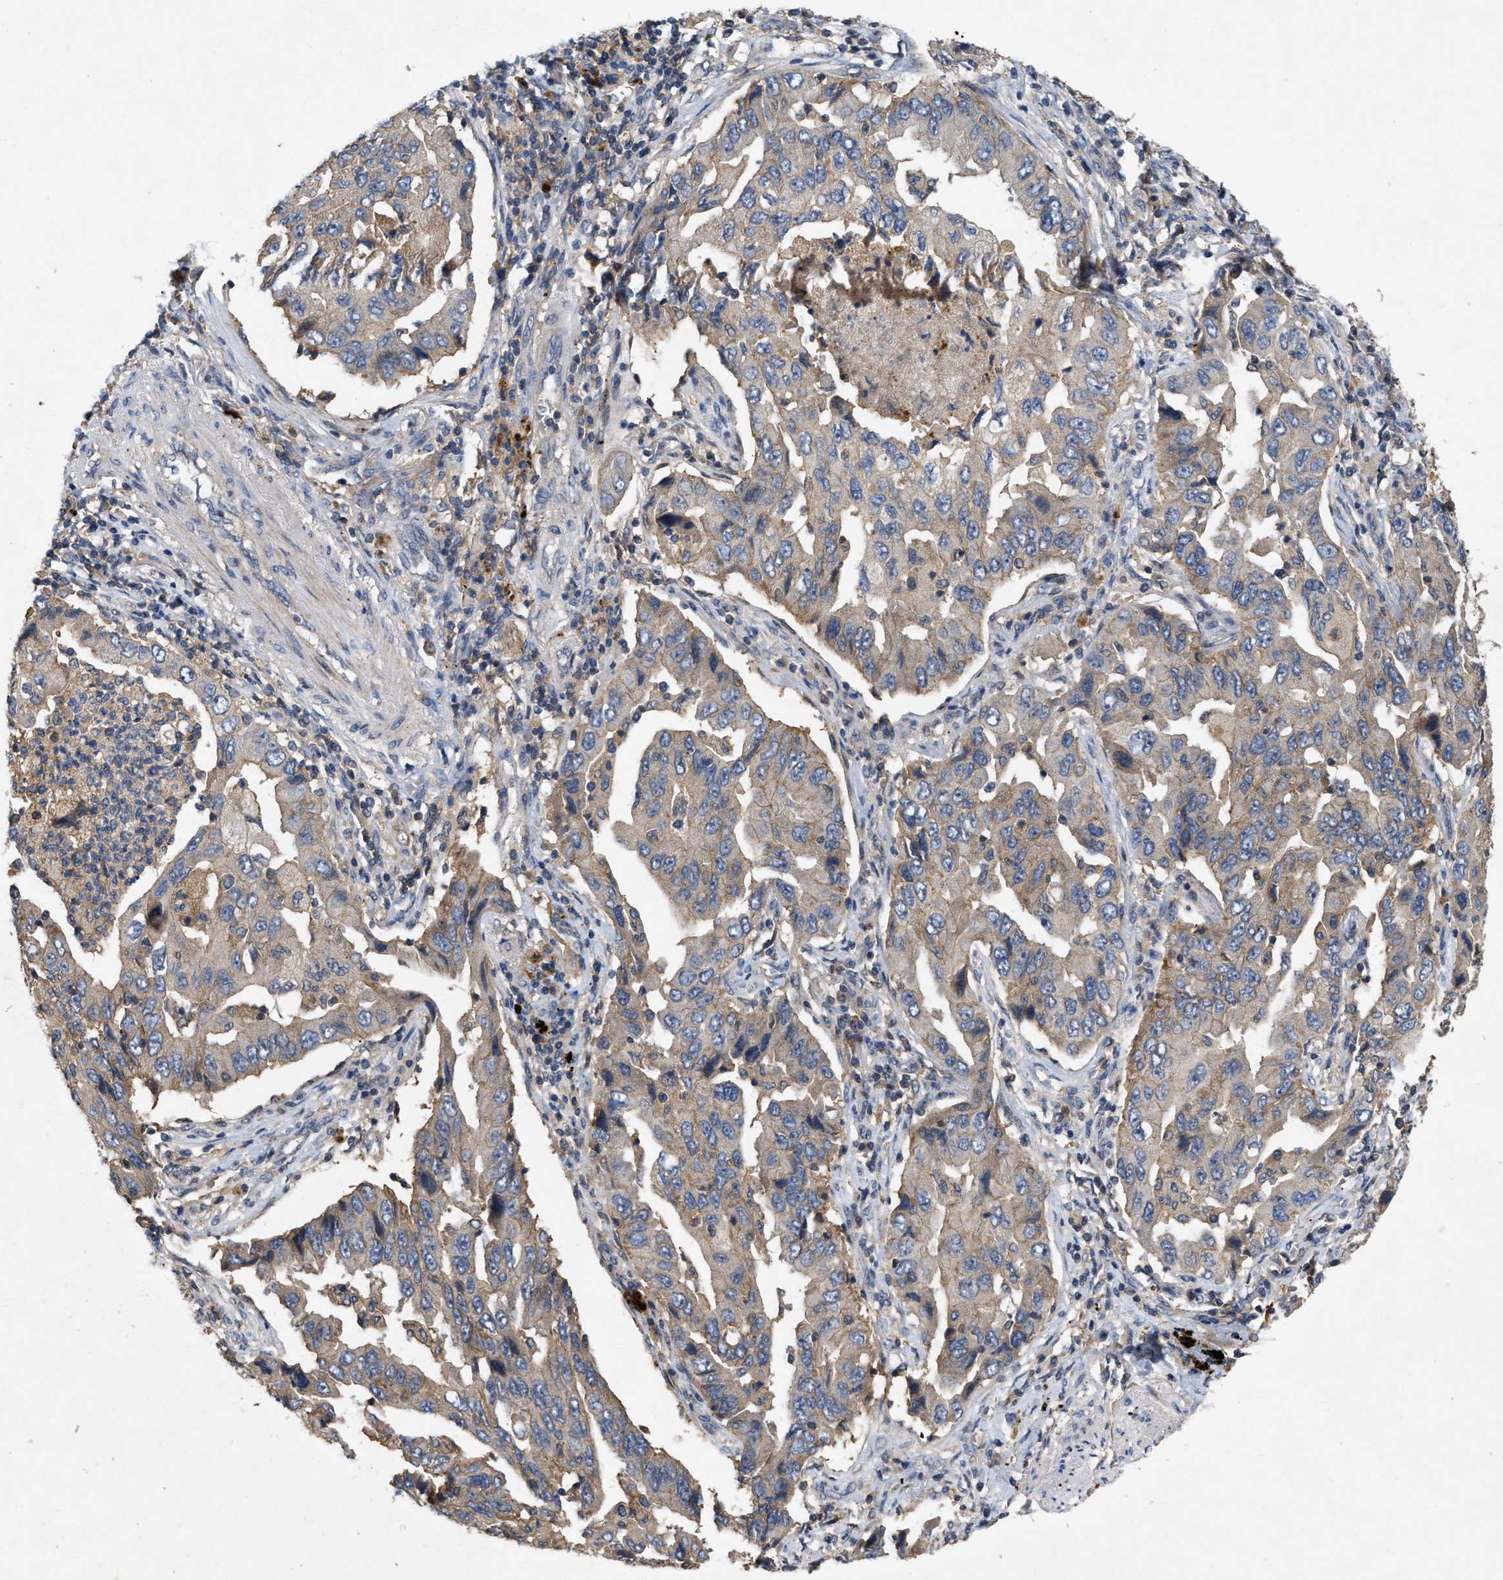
{"staining": {"intensity": "weak", "quantity": ">75%", "location": "cytoplasmic/membranous"}, "tissue": "lung cancer", "cell_type": "Tumor cells", "image_type": "cancer", "snomed": [{"axis": "morphology", "description": "Adenocarcinoma, NOS"}, {"axis": "topography", "description": "Lung"}], "caption": "Lung cancer stained with a protein marker demonstrates weak staining in tumor cells.", "gene": "LPAR2", "patient": {"sex": "female", "age": 65}}